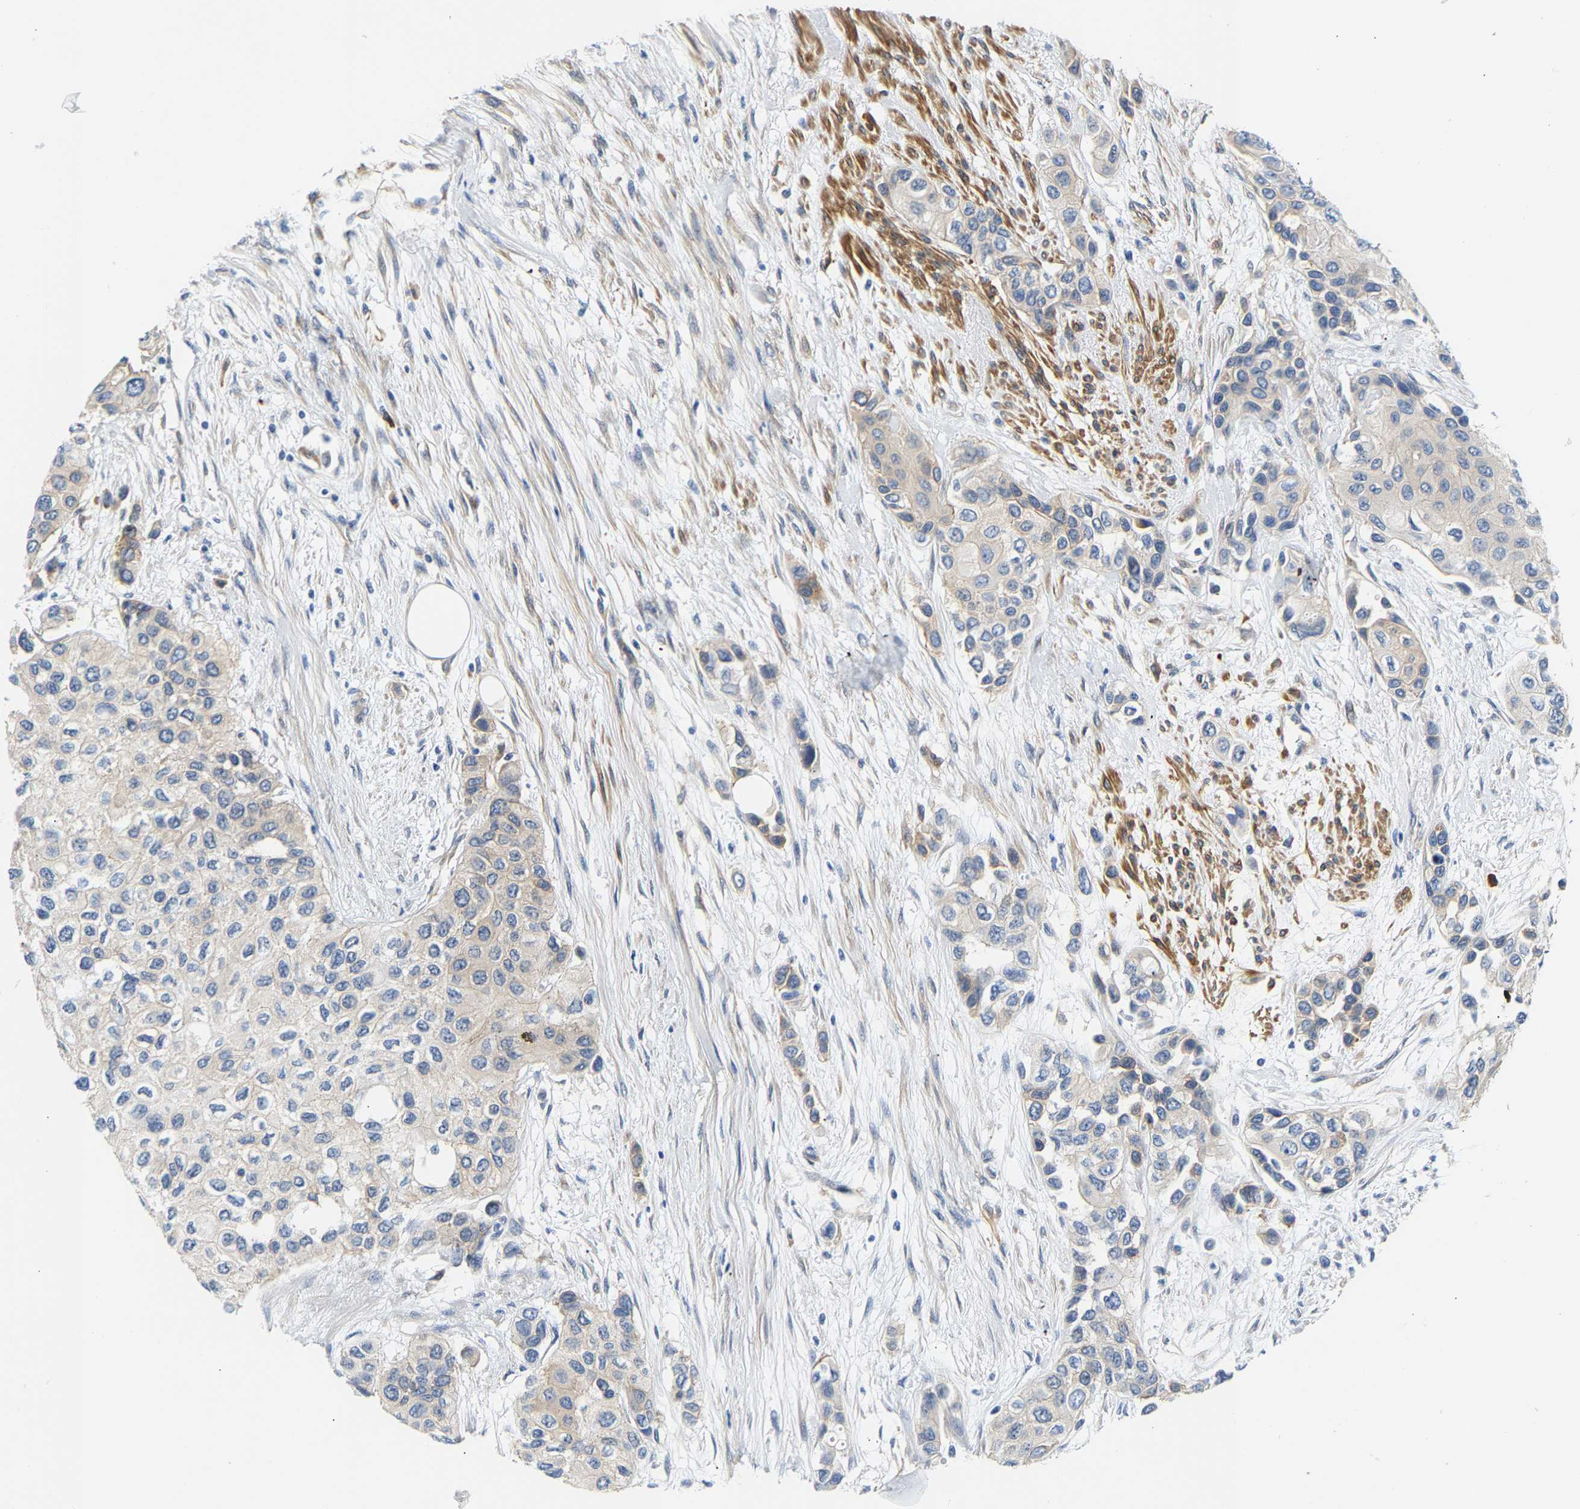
{"staining": {"intensity": "negative", "quantity": "none", "location": "none"}, "tissue": "urothelial cancer", "cell_type": "Tumor cells", "image_type": "cancer", "snomed": [{"axis": "morphology", "description": "Urothelial carcinoma, High grade"}, {"axis": "topography", "description": "Urinary bladder"}], "caption": "Tumor cells are negative for brown protein staining in urothelial carcinoma (high-grade).", "gene": "PAWR", "patient": {"sex": "female", "age": 56}}